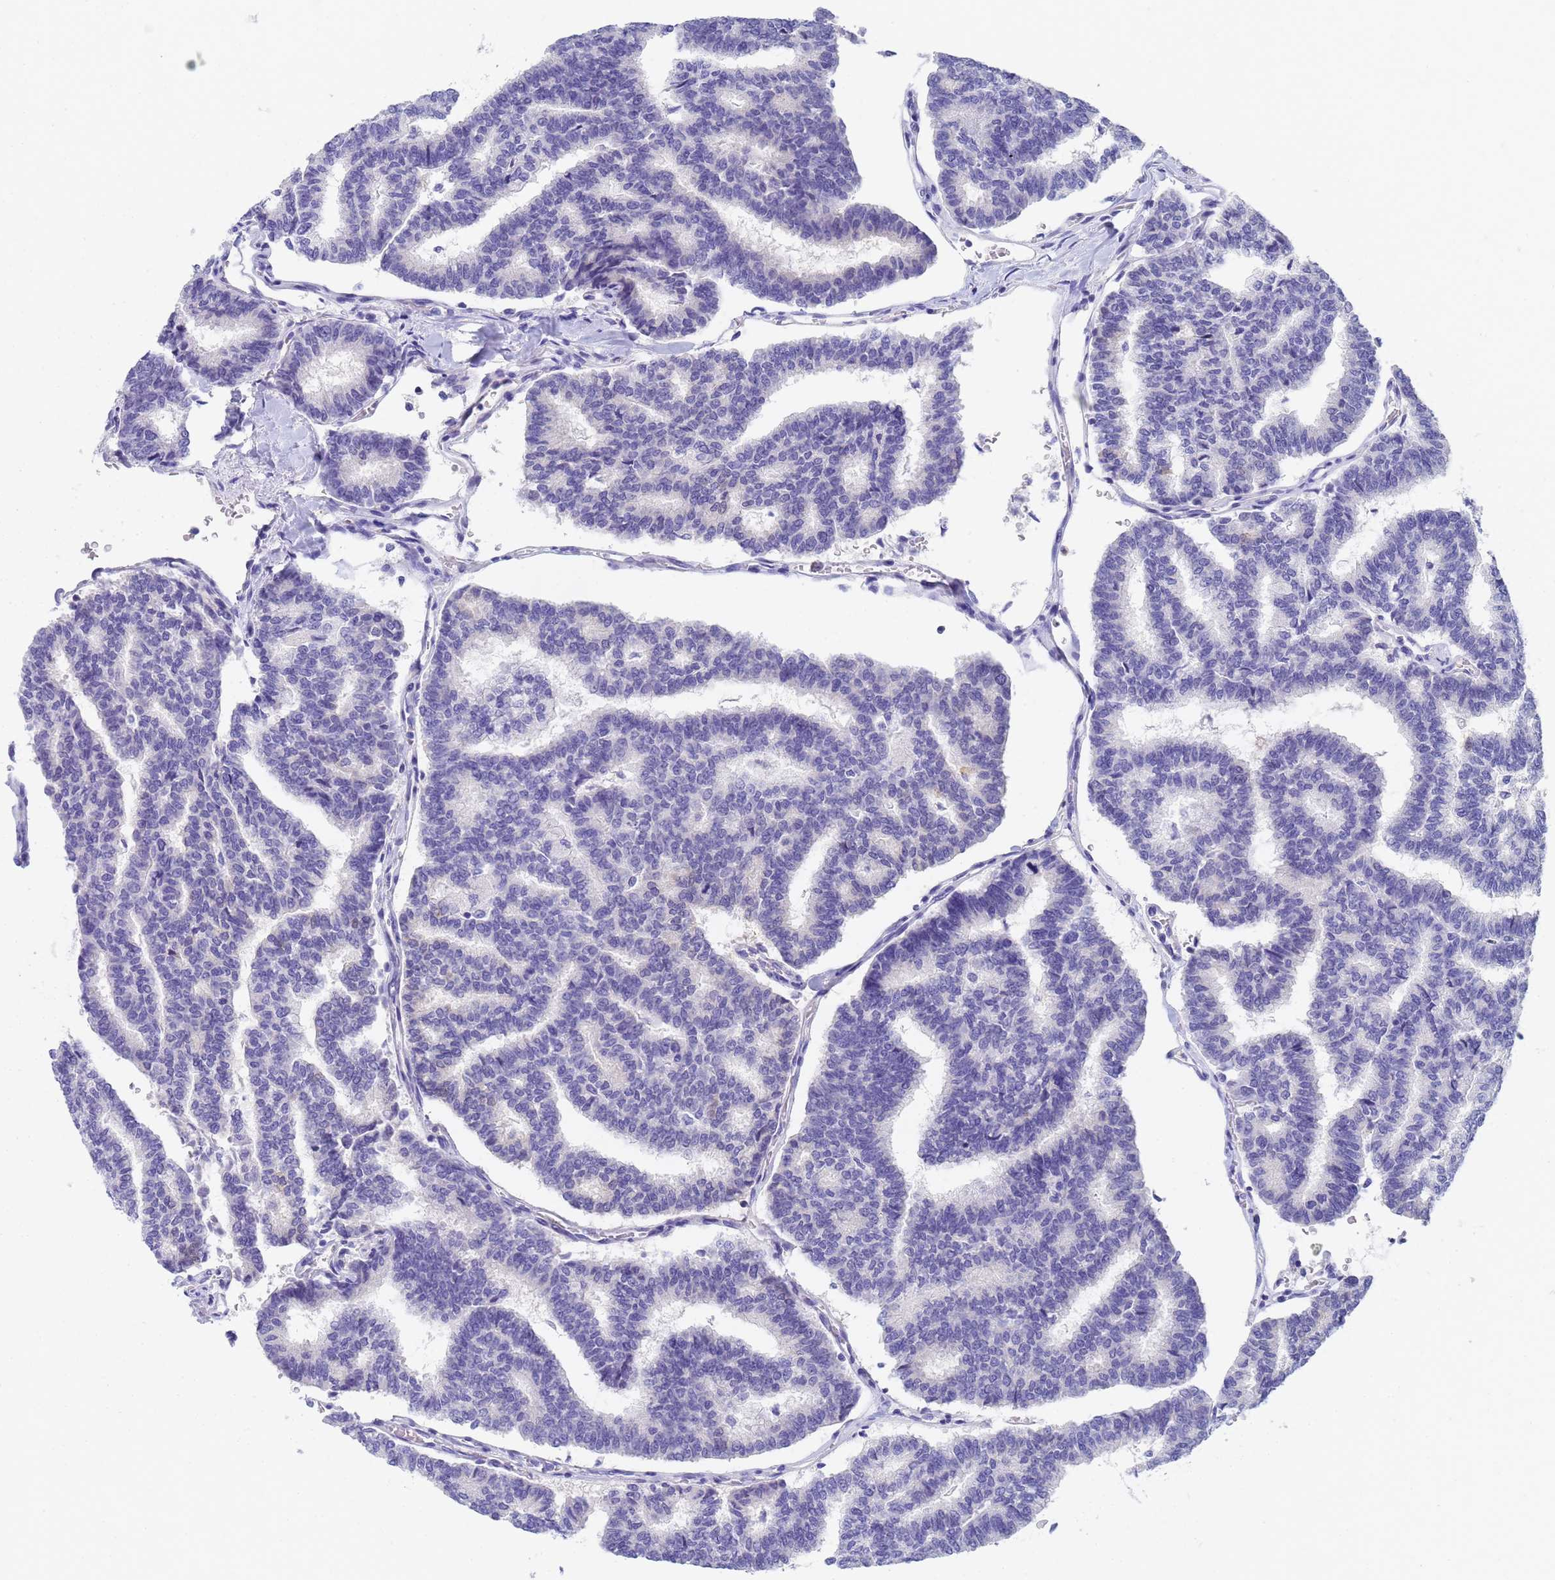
{"staining": {"intensity": "negative", "quantity": "none", "location": "none"}, "tissue": "thyroid cancer", "cell_type": "Tumor cells", "image_type": "cancer", "snomed": [{"axis": "morphology", "description": "Papillary adenocarcinoma, NOS"}, {"axis": "topography", "description": "Thyroid gland"}], "caption": "Immunohistochemistry histopathology image of human thyroid papillary adenocarcinoma stained for a protein (brown), which shows no positivity in tumor cells.", "gene": "STATH", "patient": {"sex": "female", "age": 35}}